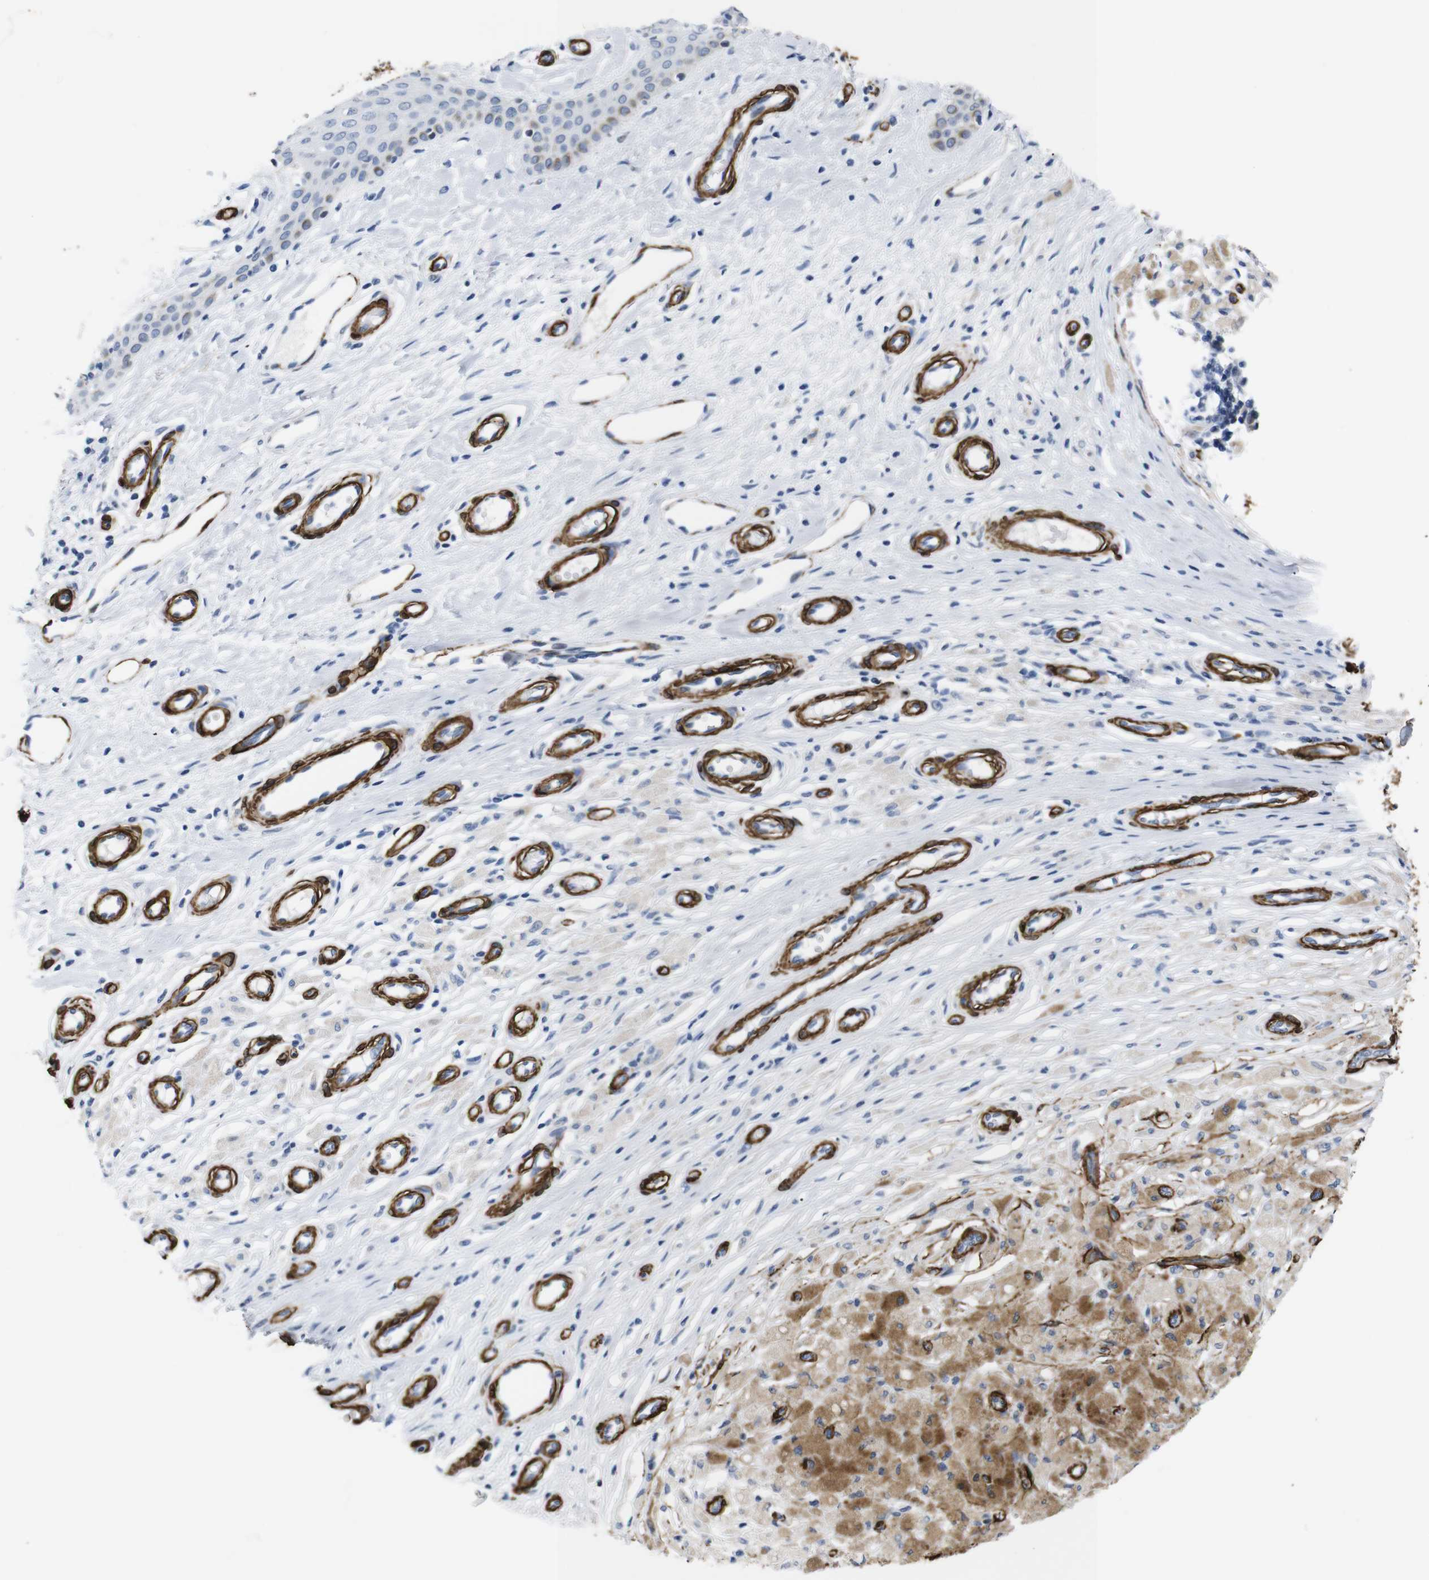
{"staining": {"intensity": "negative", "quantity": "none", "location": "none"}, "tissue": "melanoma", "cell_type": "Tumor cells", "image_type": "cancer", "snomed": [{"axis": "morphology", "description": "Malignant melanoma, NOS"}, {"axis": "topography", "description": "Skin"}], "caption": "An immunohistochemistry micrograph of melanoma is shown. There is no staining in tumor cells of melanoma.", "gene": "ACTA2", "patient": {"sex": "female", "age": 64}}